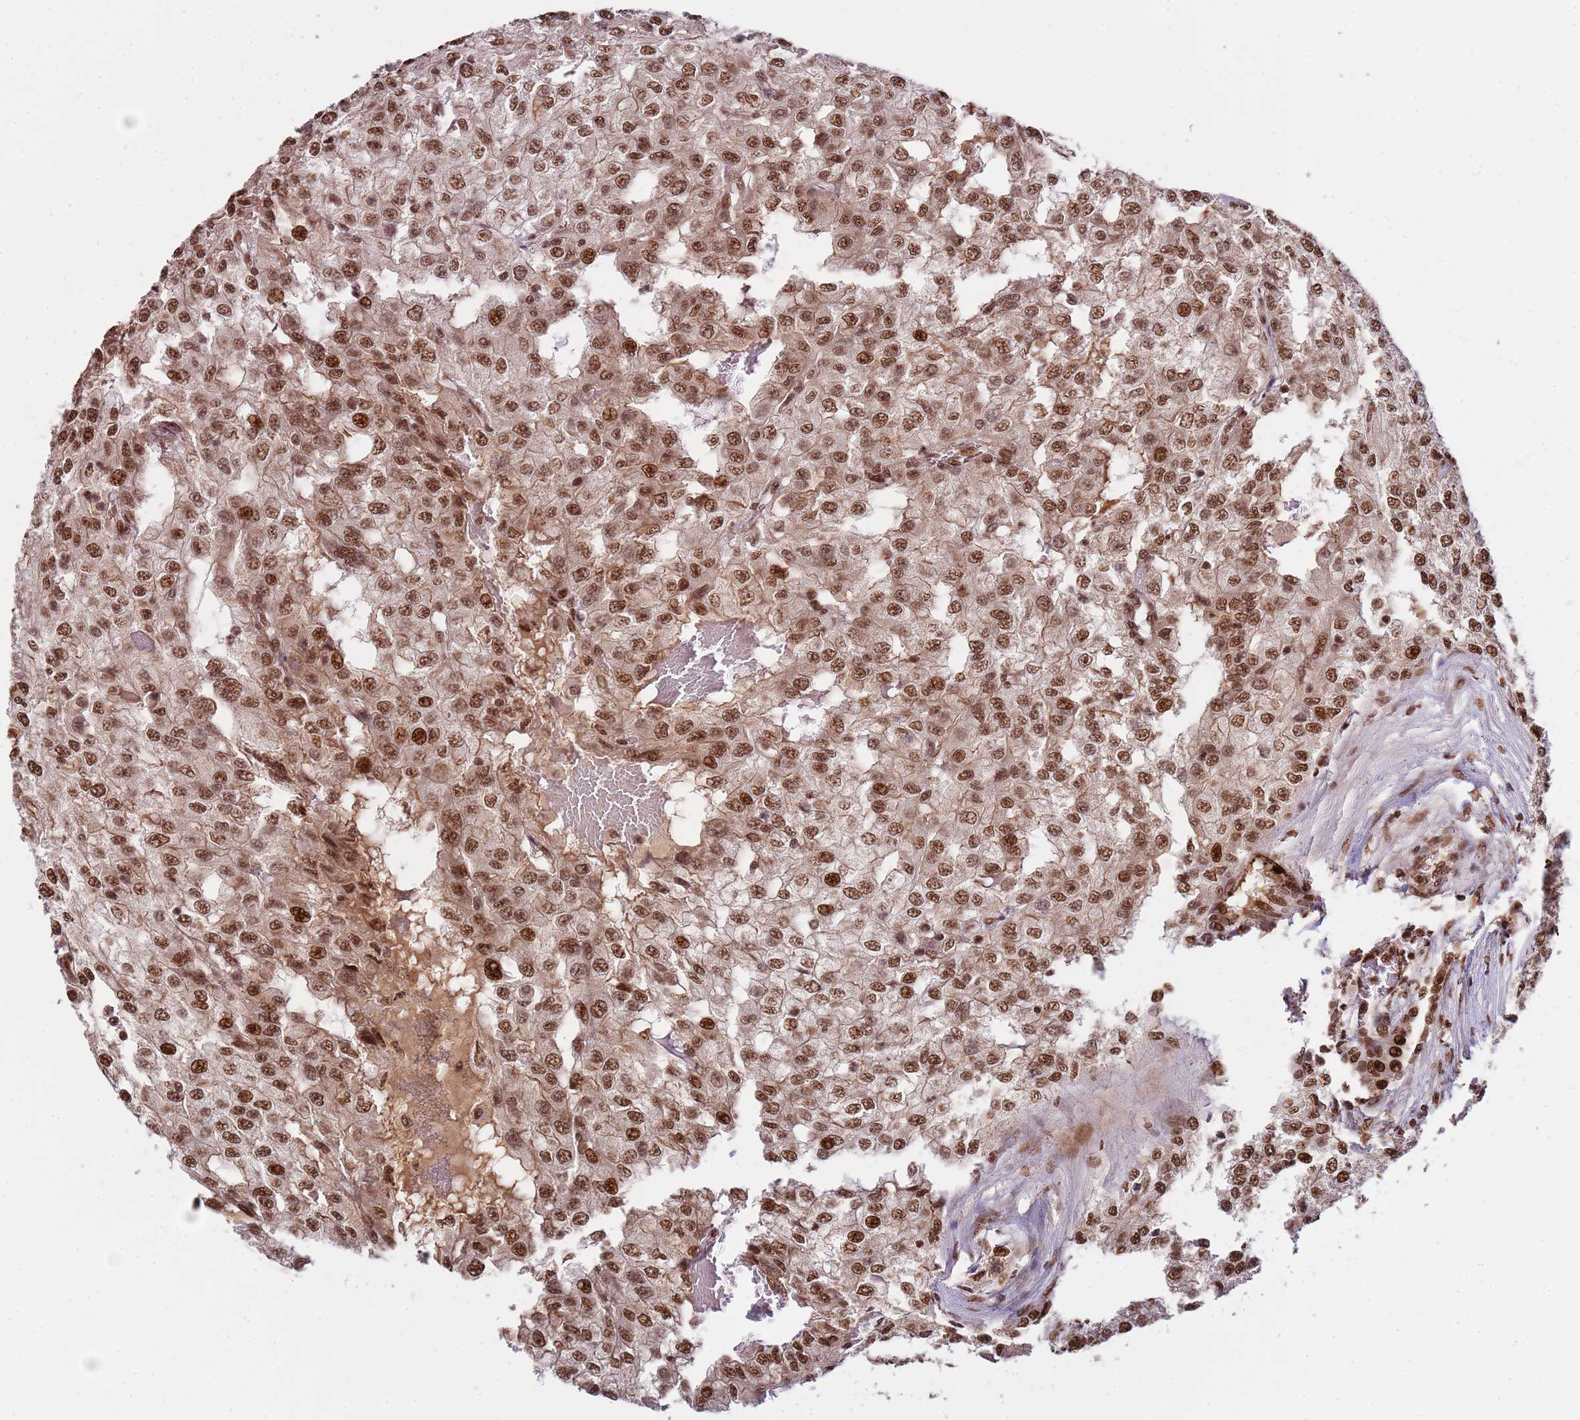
{"staining": {"intensity": "moderate", "quantity": ">75%", "location": "nuclear"}, "tissue": "renal cancer", "cell_type": "Tumor cells", "image_type": "cancer", "snomed": [{"axis": "morphology", "description": "Adenocarcinoma, NOS"}, {"axis": "topography", "description": "Kidney"}], "caption": "Moderate nuclear expression is appreciated in approximately >75% of tumor cells in renal cancer. Using DAB (3,3'-diaminobenzidine) (brown) and hematoxylin (blue) stains, captured at high magnification using brightfield microscopy.", "gene": "ZBTB12", "patient": {"sex": "female", "age": 54}}